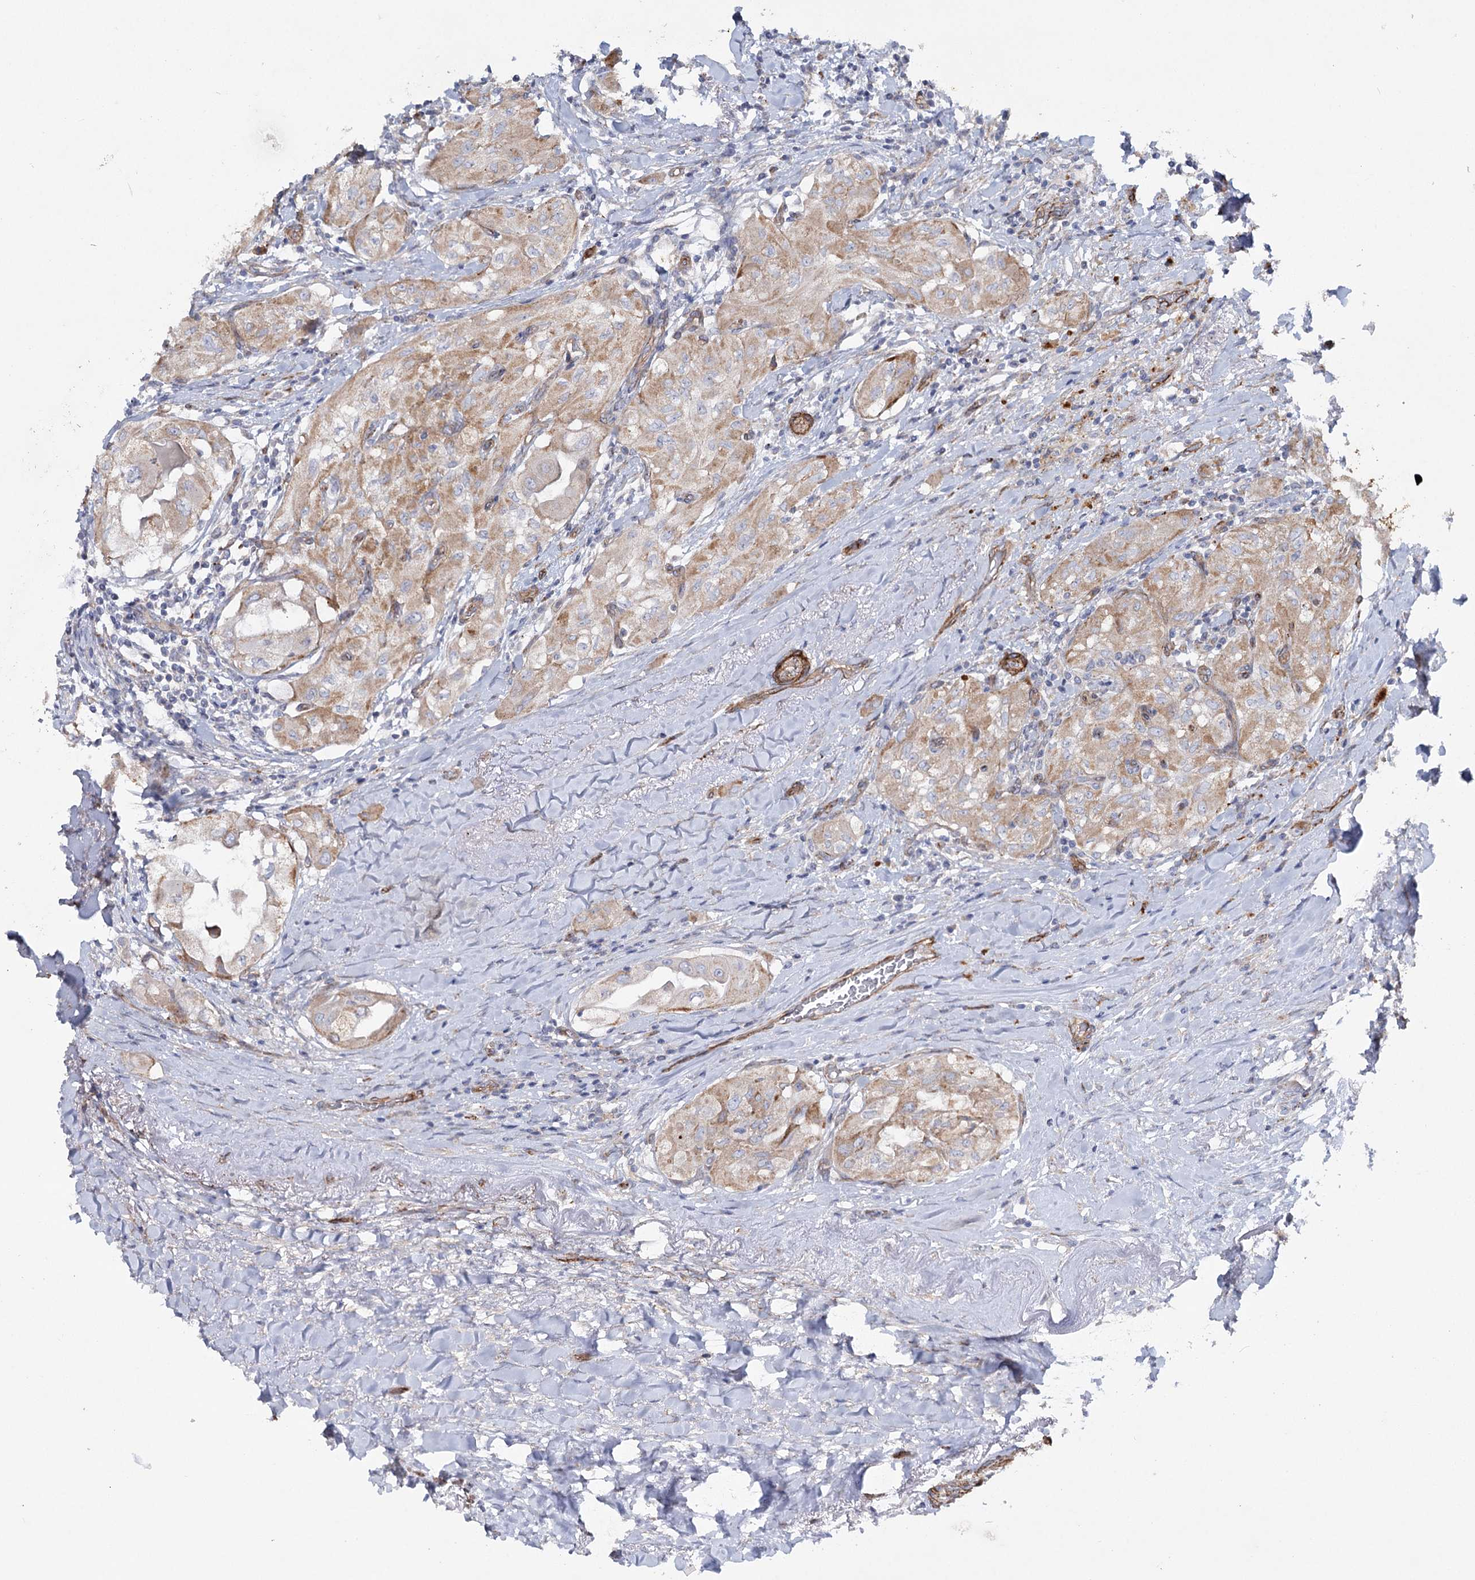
{"staining": {"intensity": "weak", "quantity": ">75%", "location": "cytoplasmic/membranous"}, "tissue": "thyroid cancer", "cell_type": "Tumor cells", "image_type": "cancer", "snomed": [{"axis": "morphology", "description": "Papillary adenocarcinoma, NOS"}, {"axis": "topography", "description": "Thyroid gland"}], "caption": "Human thyroid cancer stained for a protein (brown) reveals weak cytoplasmic/membranous positive staining in approximately >75% of tumor cells.", "gene": "TMEM164", "patient": {"sex": "female", "age": 59}}